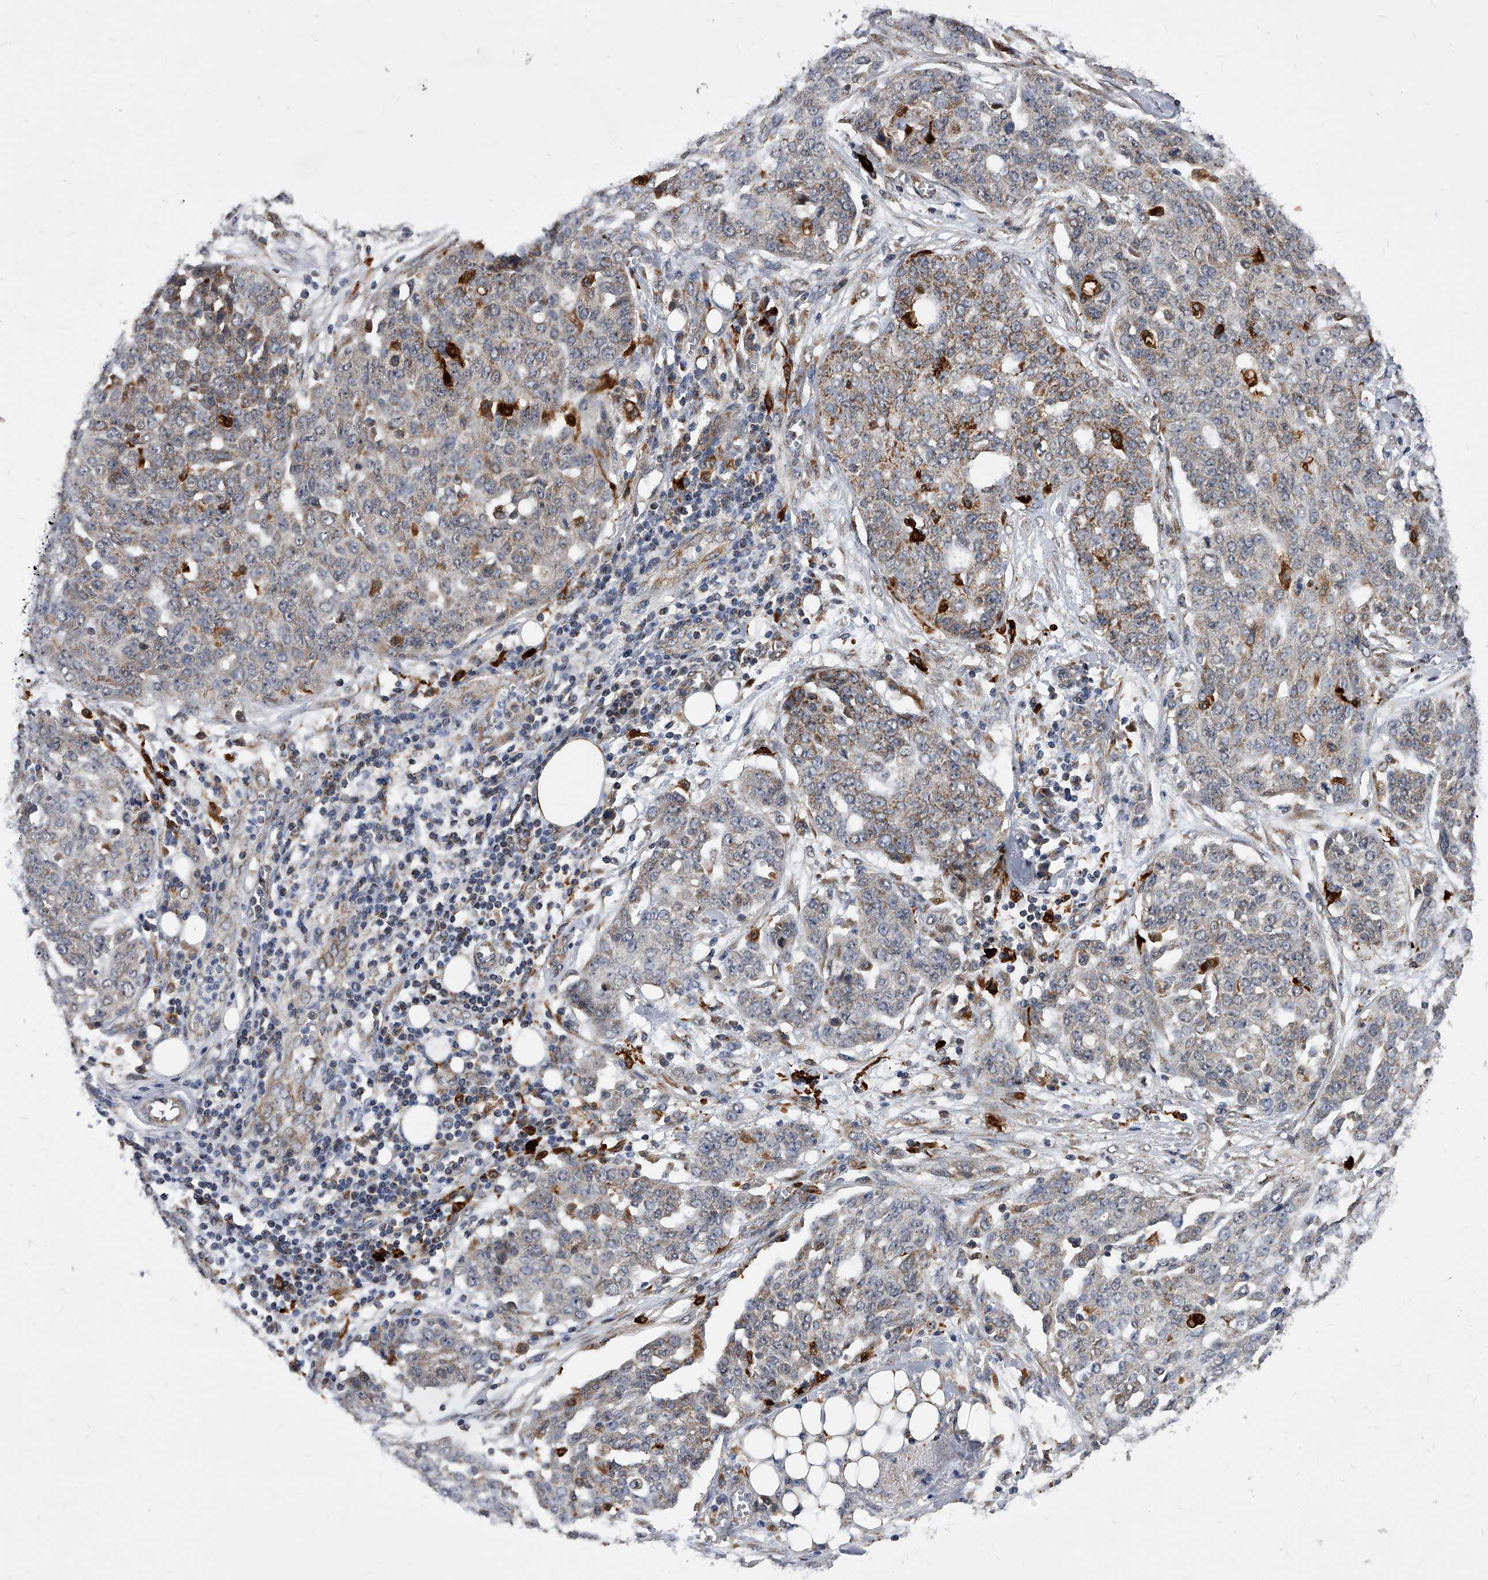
{"staining": {"intensity": "weak", "quantity": "25%-75%", "location": "cytoplasmic/membranous"}, "tissue": "ovarian cancer", "cell_type": "Tumor cells", "image_type": "cancer", "snomed": [{"axis": "morphology", "description": "Cystadenocarcinoma, serous, NOS"}, {"axis": "topography", "description": "Soft tissue"}, {"axis": "topography", "description": "Ovary"}], "caption": "Immunohistochemical staining of human ovarian cancer displays weak cytoplasmic/membranous protein expression in about 25%-75% of tumor cells.", "gene": "SOBP", "patient": {"sex": "female", "age": 57}}